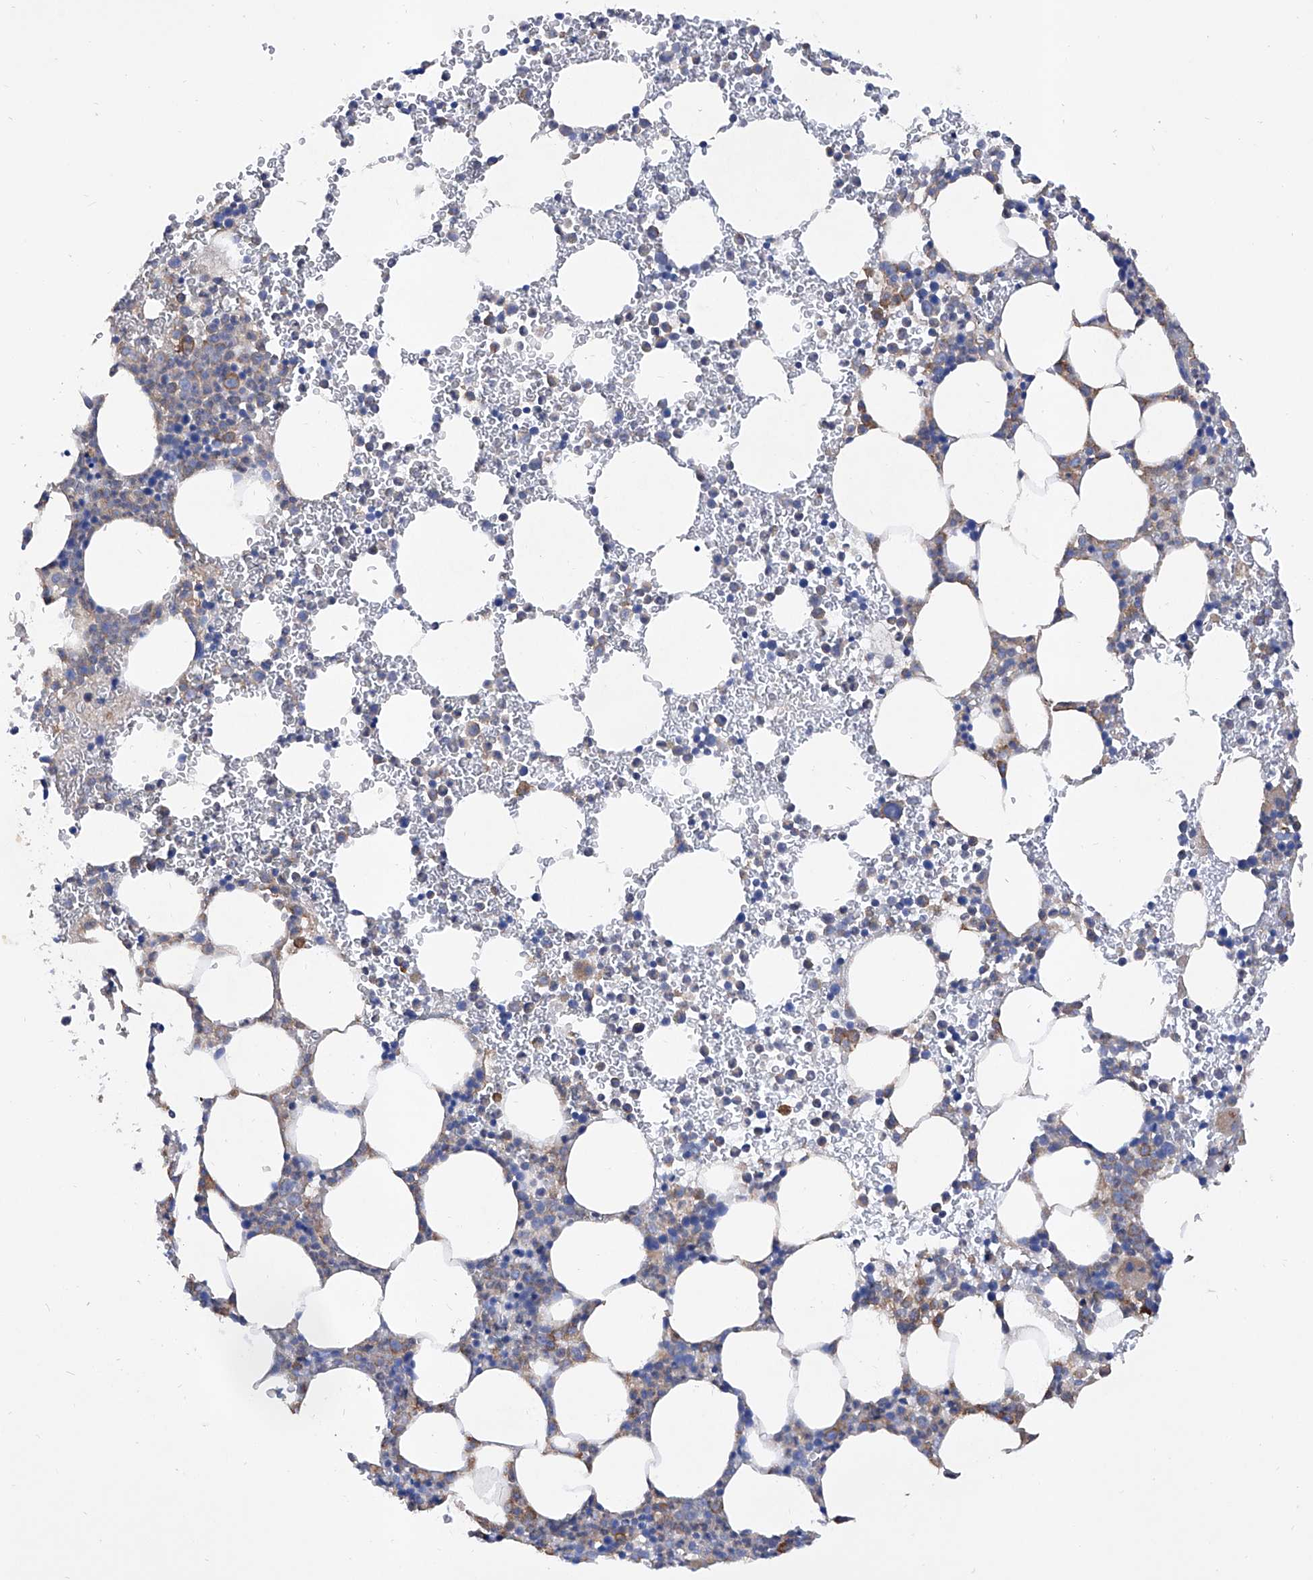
{"staining": {"intensity": "moderate", "quantity": "<25%", "location": "cytoplasmic/membranous"}, "tissue": "bone marrow", "cell_type": "Hematopoietic cells", "image_type": "normal", "snomed": [{"axis": "morphology", "description": "Normal tissue, NOS"}, {"axis": "topography", "description": "Bone marrow"}], "caption": "IHC of unremarkable bone marrow shows low levels of moderate cytoplasmic/membranous positivity in approximately <25% of hematopoietic cells.", "gene": "INPP5B", "patient": {"sex": "female", "age": 78}}